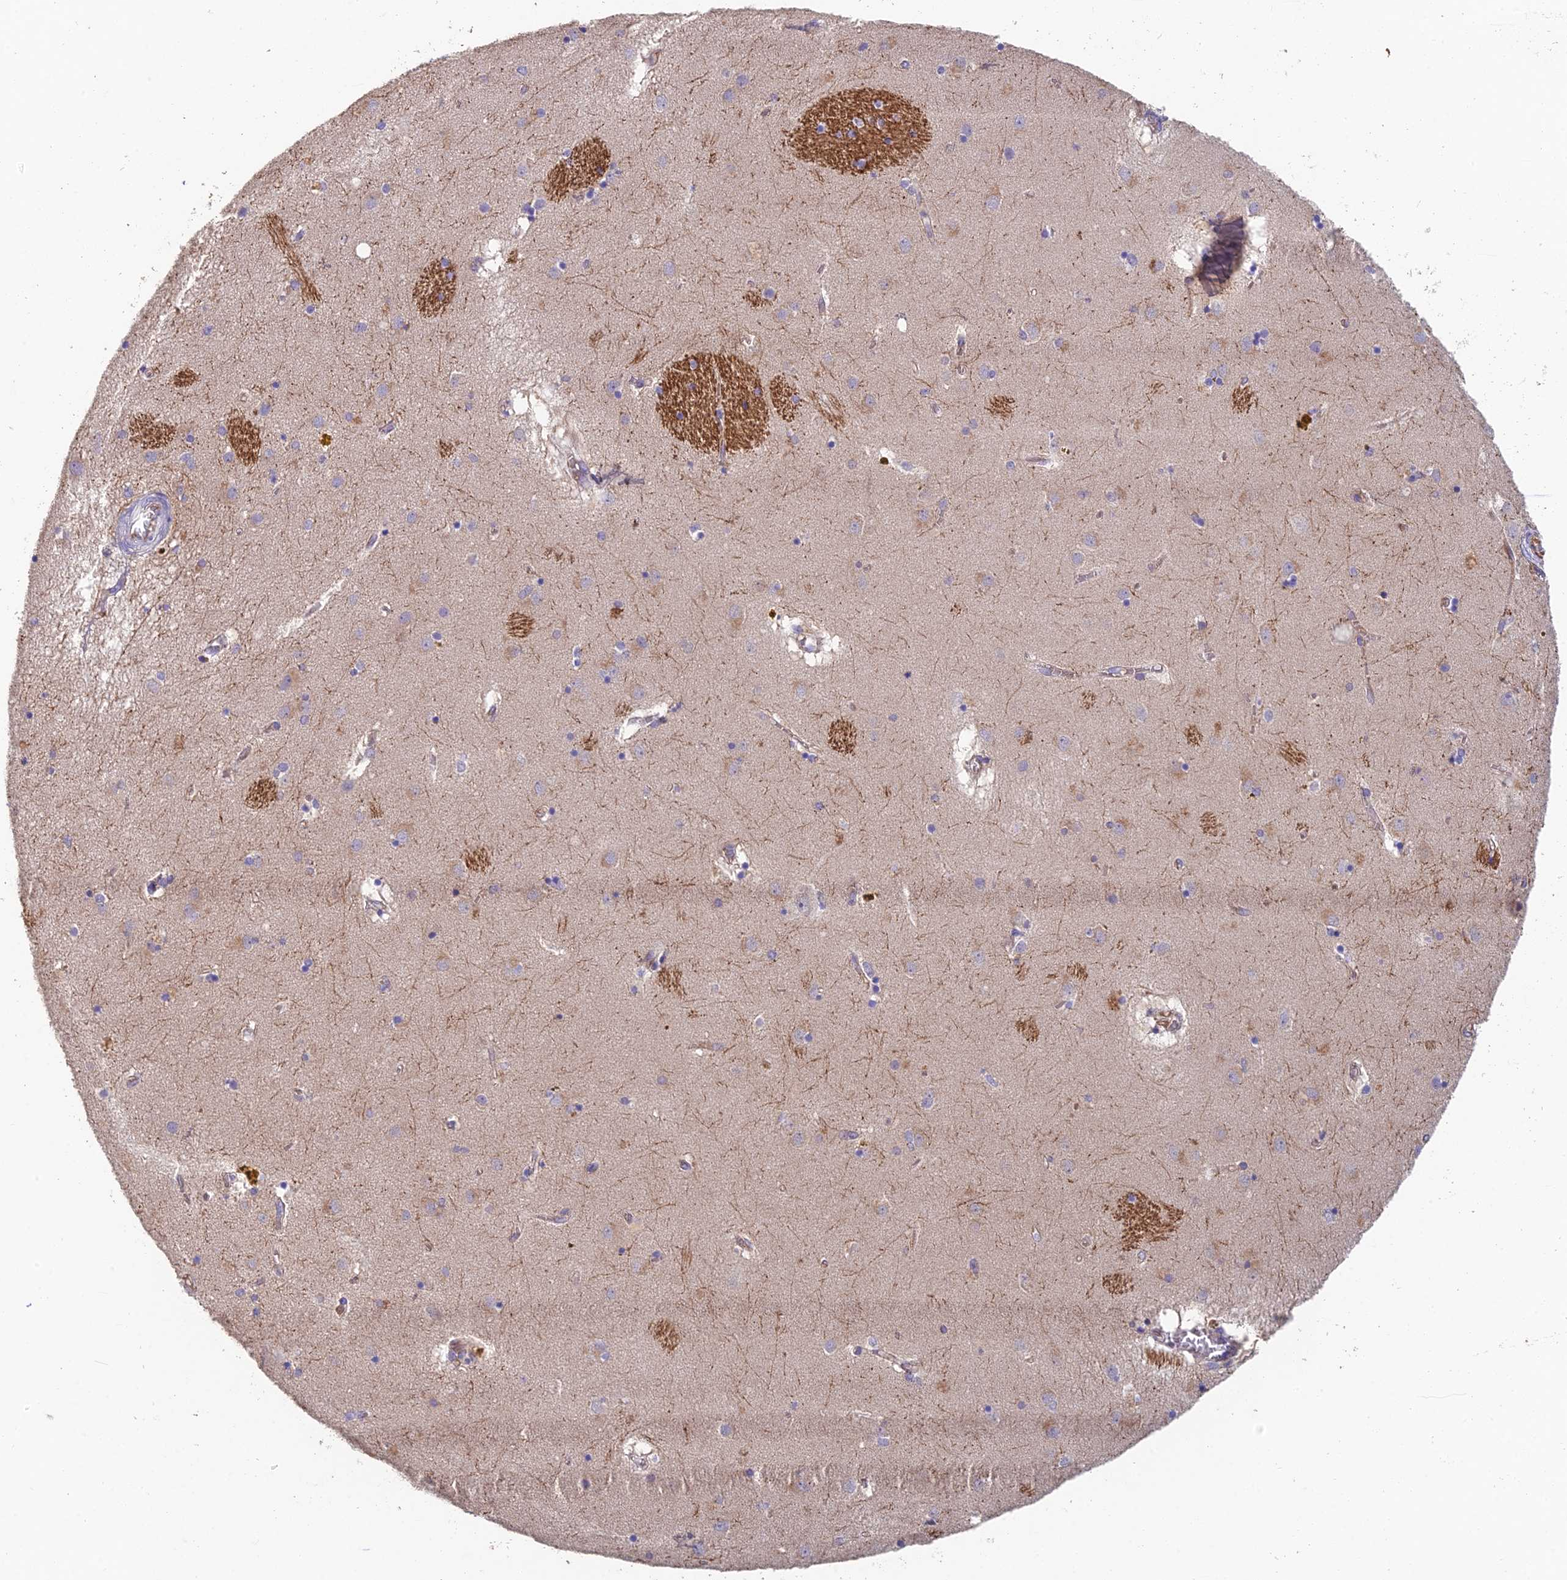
{"staining": {"intensity": "weak", "quantity": "<25%", "location": "cytoplasmic/membranous"}, "tissue": "caudate", "cell_type": "Glial cells", "image_type": "normal", "snomed": [{"axis": "morphology", "description": "Normal tissue, NOS"}, {"axis": "topography", "description": "Lateral ventricle wall"}], "caption": "An IHC histopathology image of normal caudate is shown. There is no staining in glial cells of caudate.", "gene": "ADAMTS13", "patient": {"sex": "male", "age": 70}}